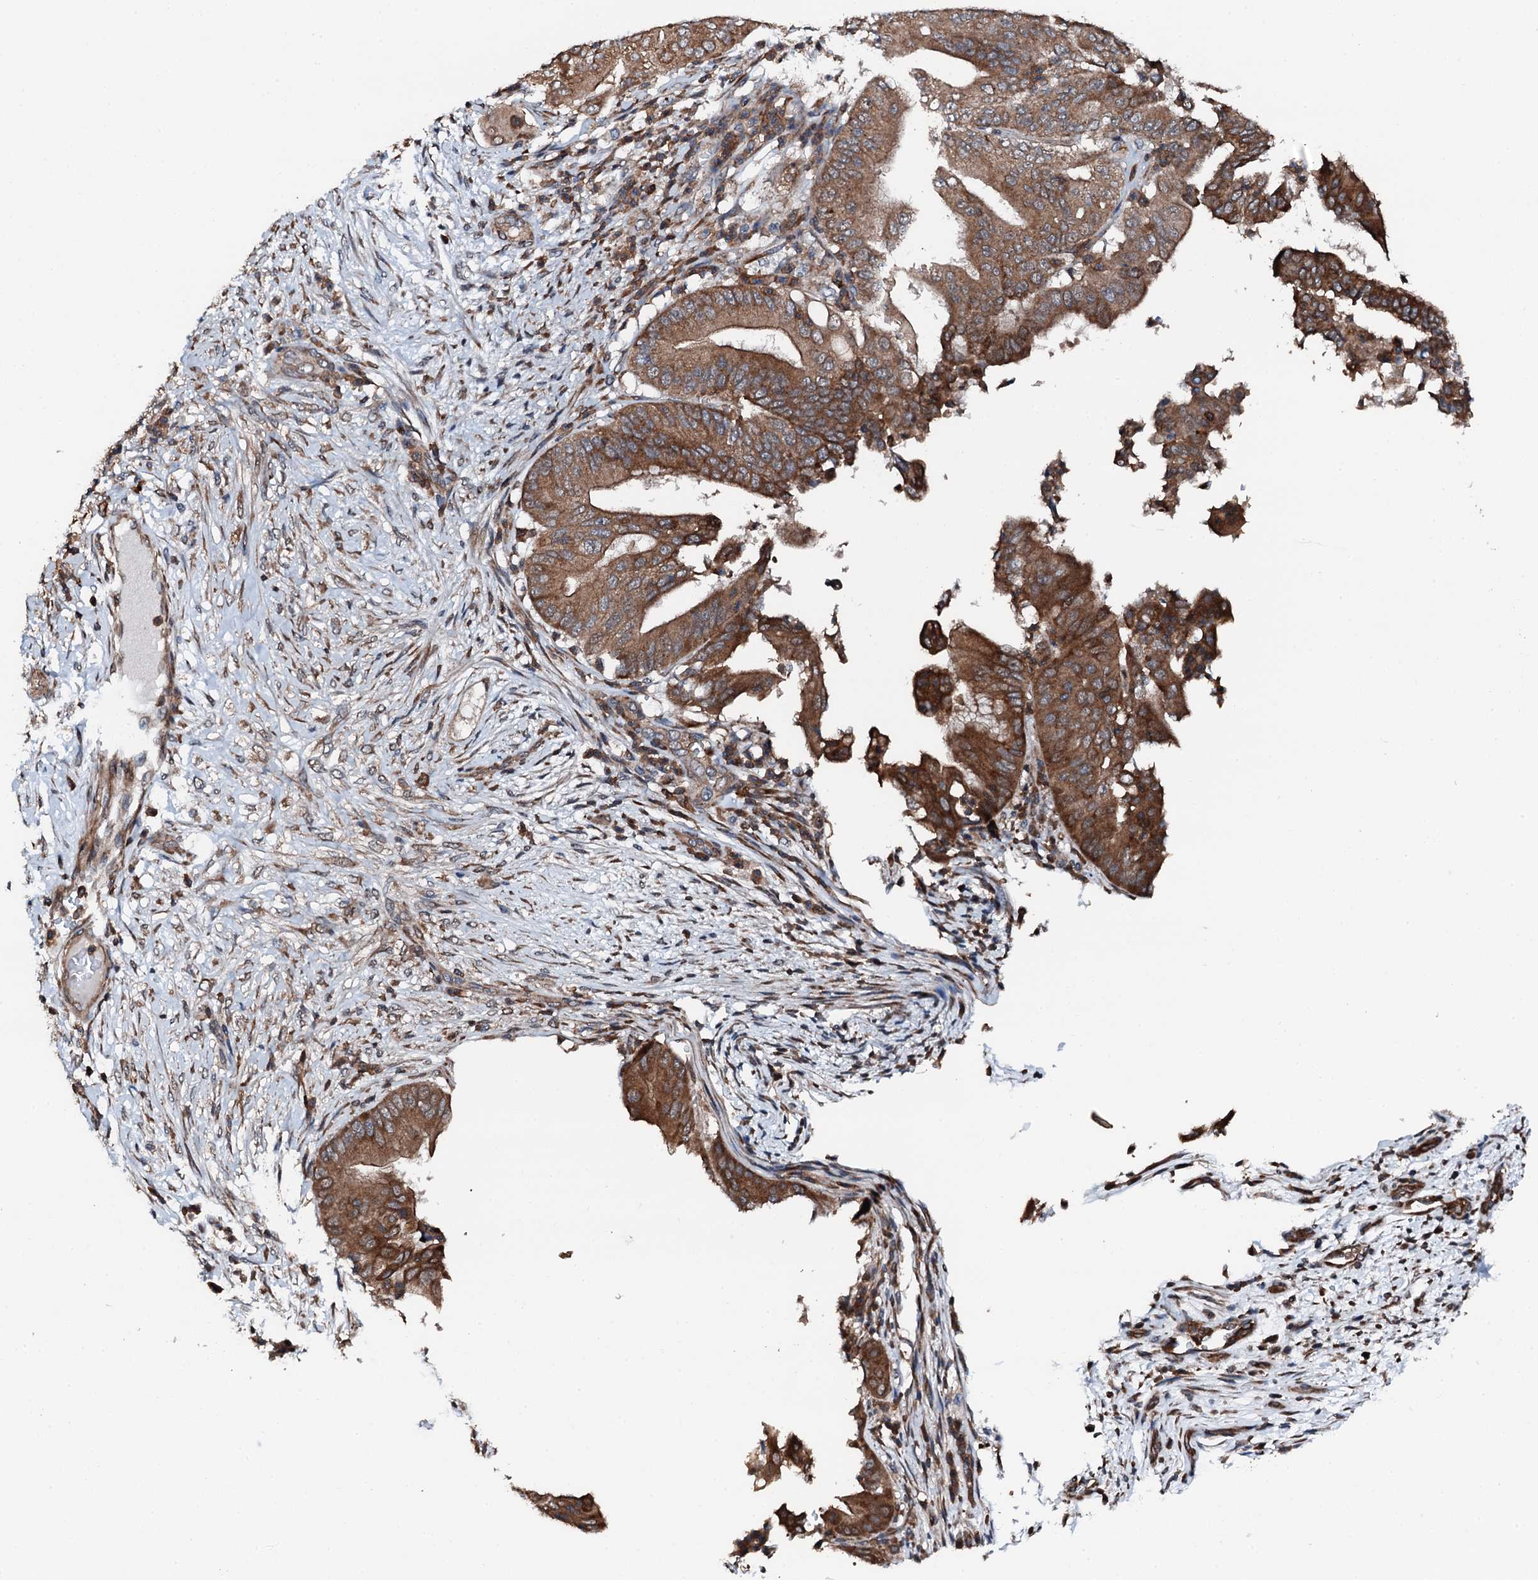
{"staining": {"intensity": "moderate", "quantity": ">75%", "location": "cytoplasmic/membranous"}, "tissue": "pancreatic cancer", "cell_type": "Tumor cells", "image_type": "cancer", "snomed": [{"axis": "morphology", "description": "Adenocarcinoma, NOS"}, {"axis": "topography", "description": "Pancreas"}], "caption": "Protein positivity by immunohistochemistry (IHC) displays moderate cytoplasmic/membranous expression in about >75% of tumor cells in pancreatic cancer (adenocarcinoma).", "gene": "EDC4", "patient": {"sex": "female", "age": 77}}